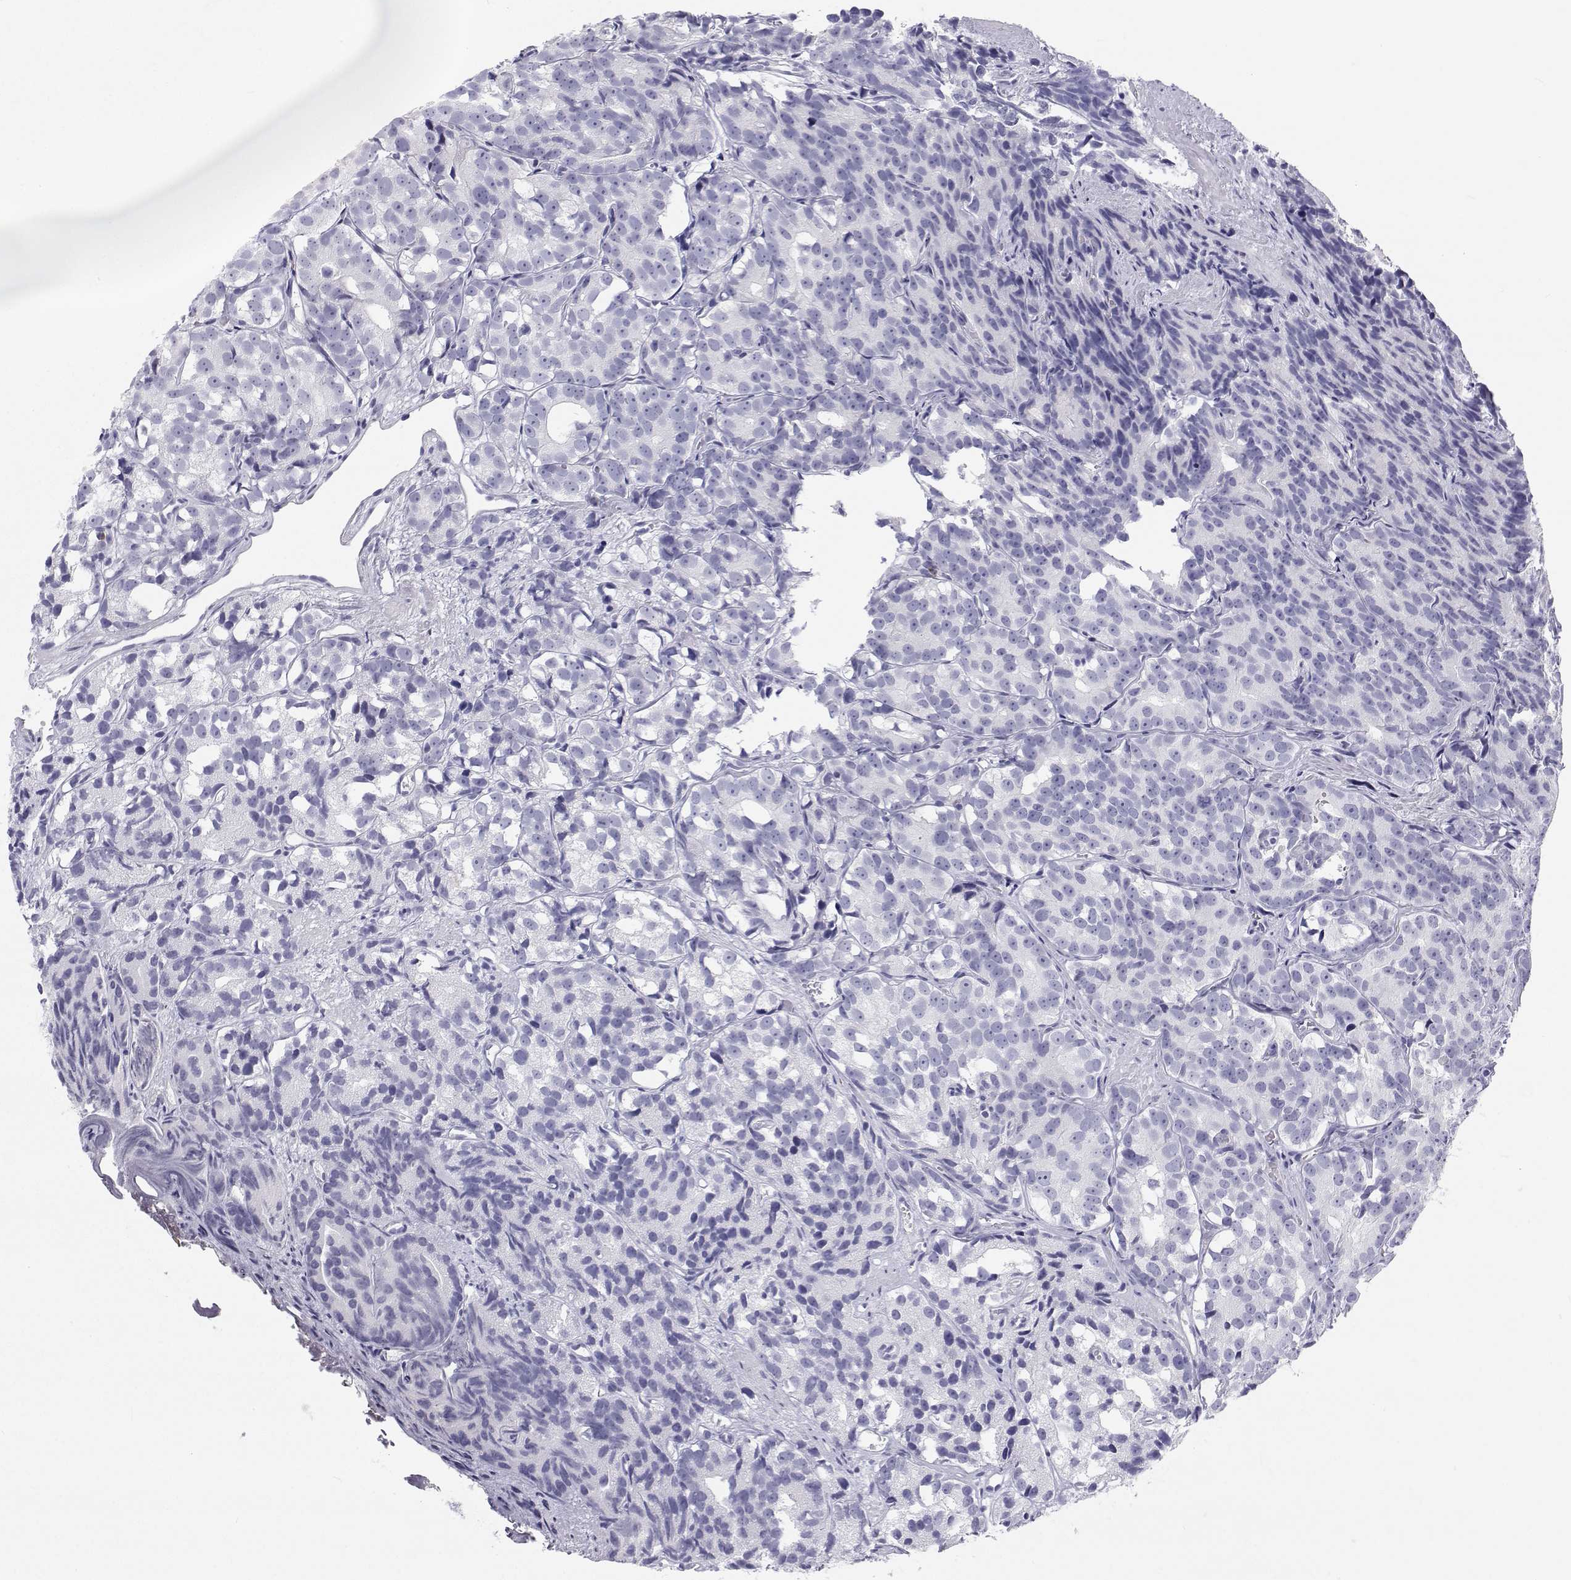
{"staining": {"intensity": "negative", "quantity": "none", "location": "none"}, "tissue": "prostate cancer", "cell_type": "Tumor cells", "image_type": "cancer", "snomed": [{"axis": "morphology", "description": "Adenocarcinoma, High grade"}, {"axis": "topography", "description": "Prostate"}], "caption": "Immunohistochemistry (IHC) image of neoplastic tissue: human prostate cancer stained with DAB (3,3'-diaminobenzidine) displays no significant protein positivity in tumor cells.", "gene": "SFTPB", "patient": {"sex": "male", "age": 77}}